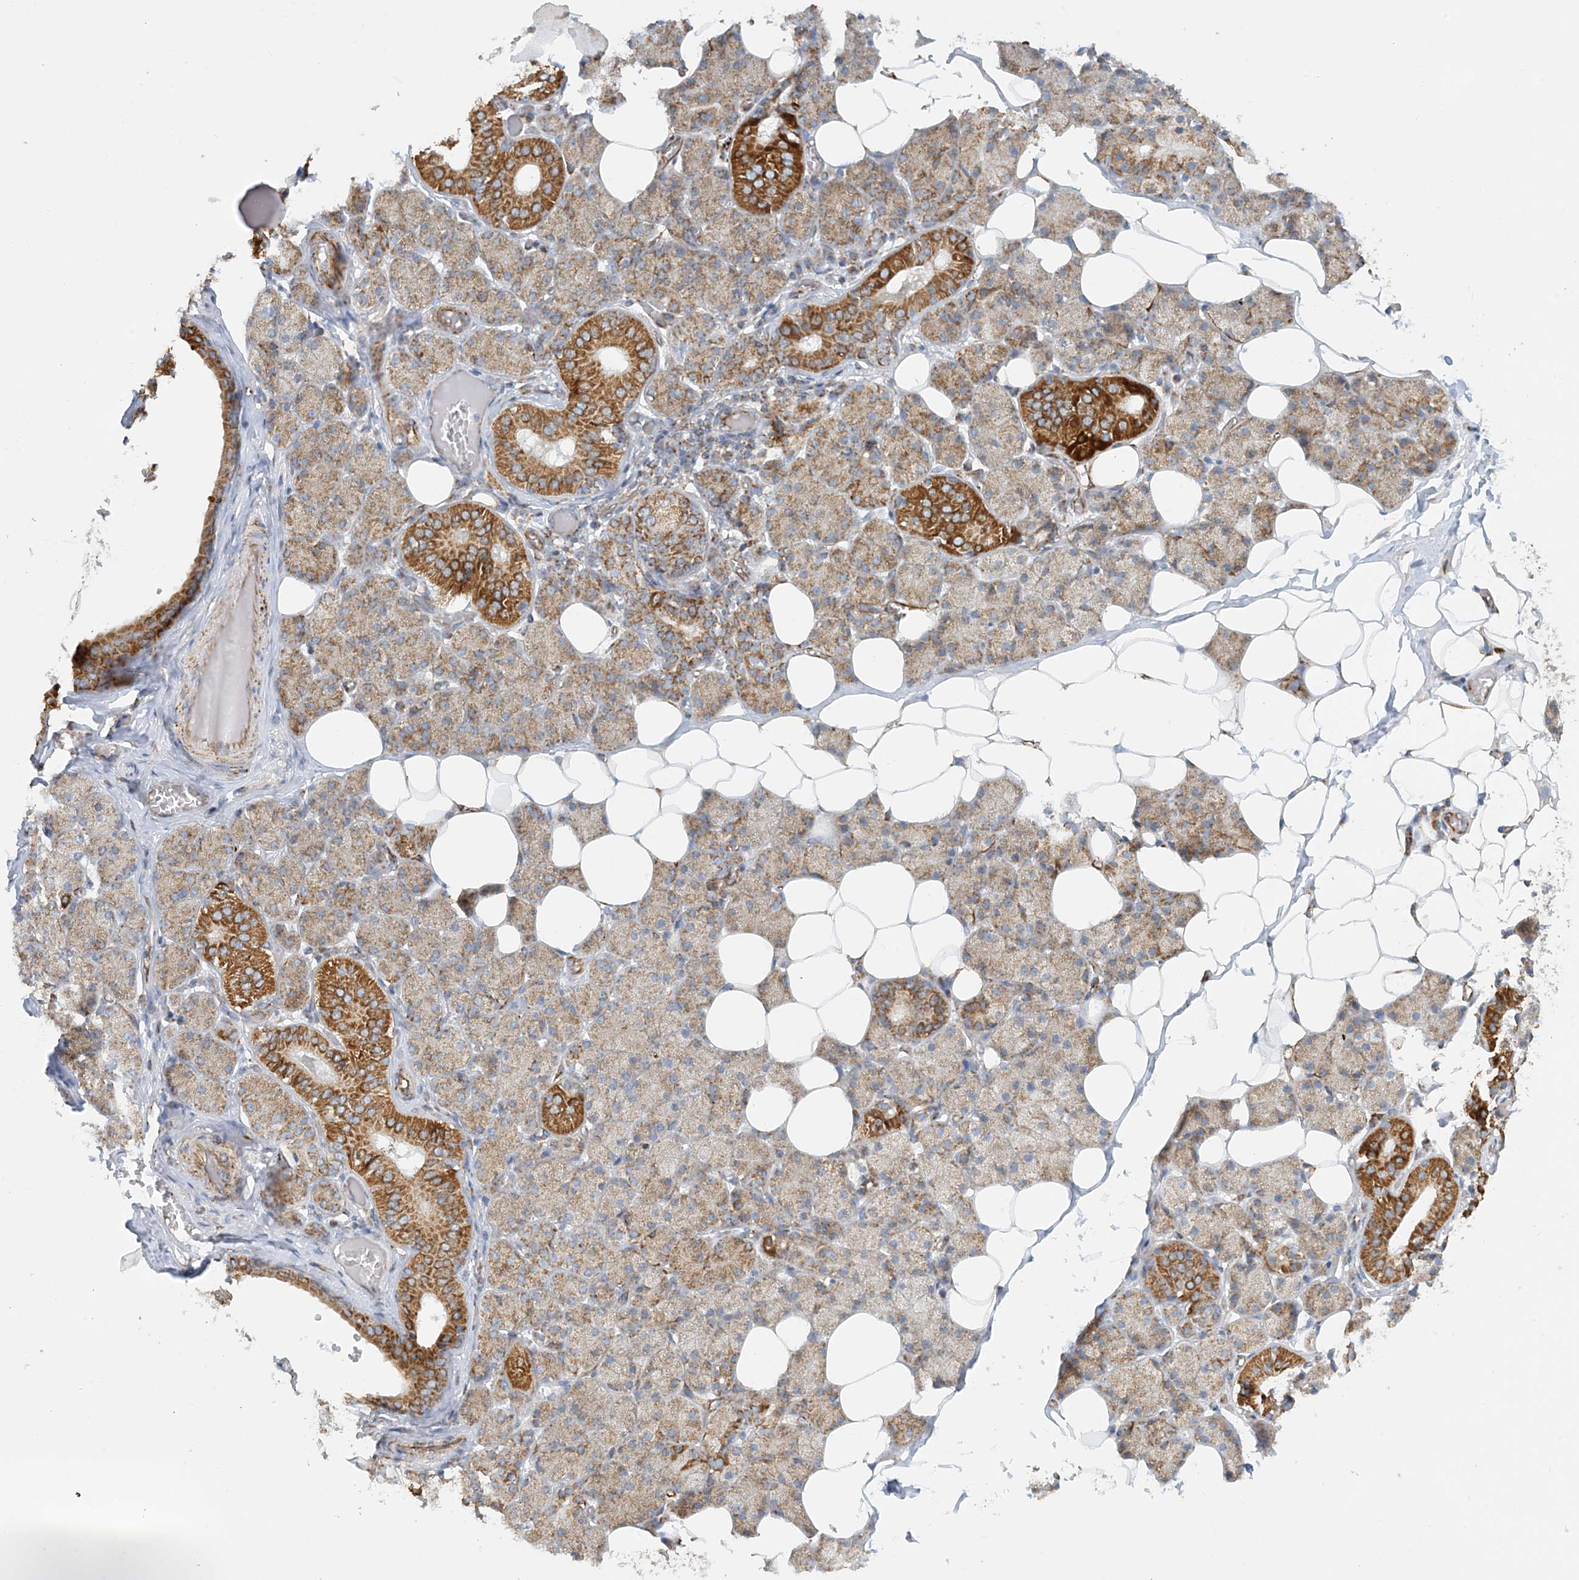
{"staining": {"intensity": "moderate", "quantity": "25%-75%", "location": "cytoplasmic/membranous"}, "tissue": "salivary gland", "cell_type": "Glandular cells", "image_type": "normal", "snomed": [{"axis": "morphology", "description": "Normal tissue, NOS"}, {"axis": "topography", "description": "Salivary gland"}], "caption": "DAB (3,3'-diaminobenzidine) immunohistochemical staining of unremarkable salivary gland shows moderate cytoplasmic/membranous protein expression in approximately 25%-75% of glandular cells.", "gene": "COA3", "patient": {"sex": "female", "age": 33}}